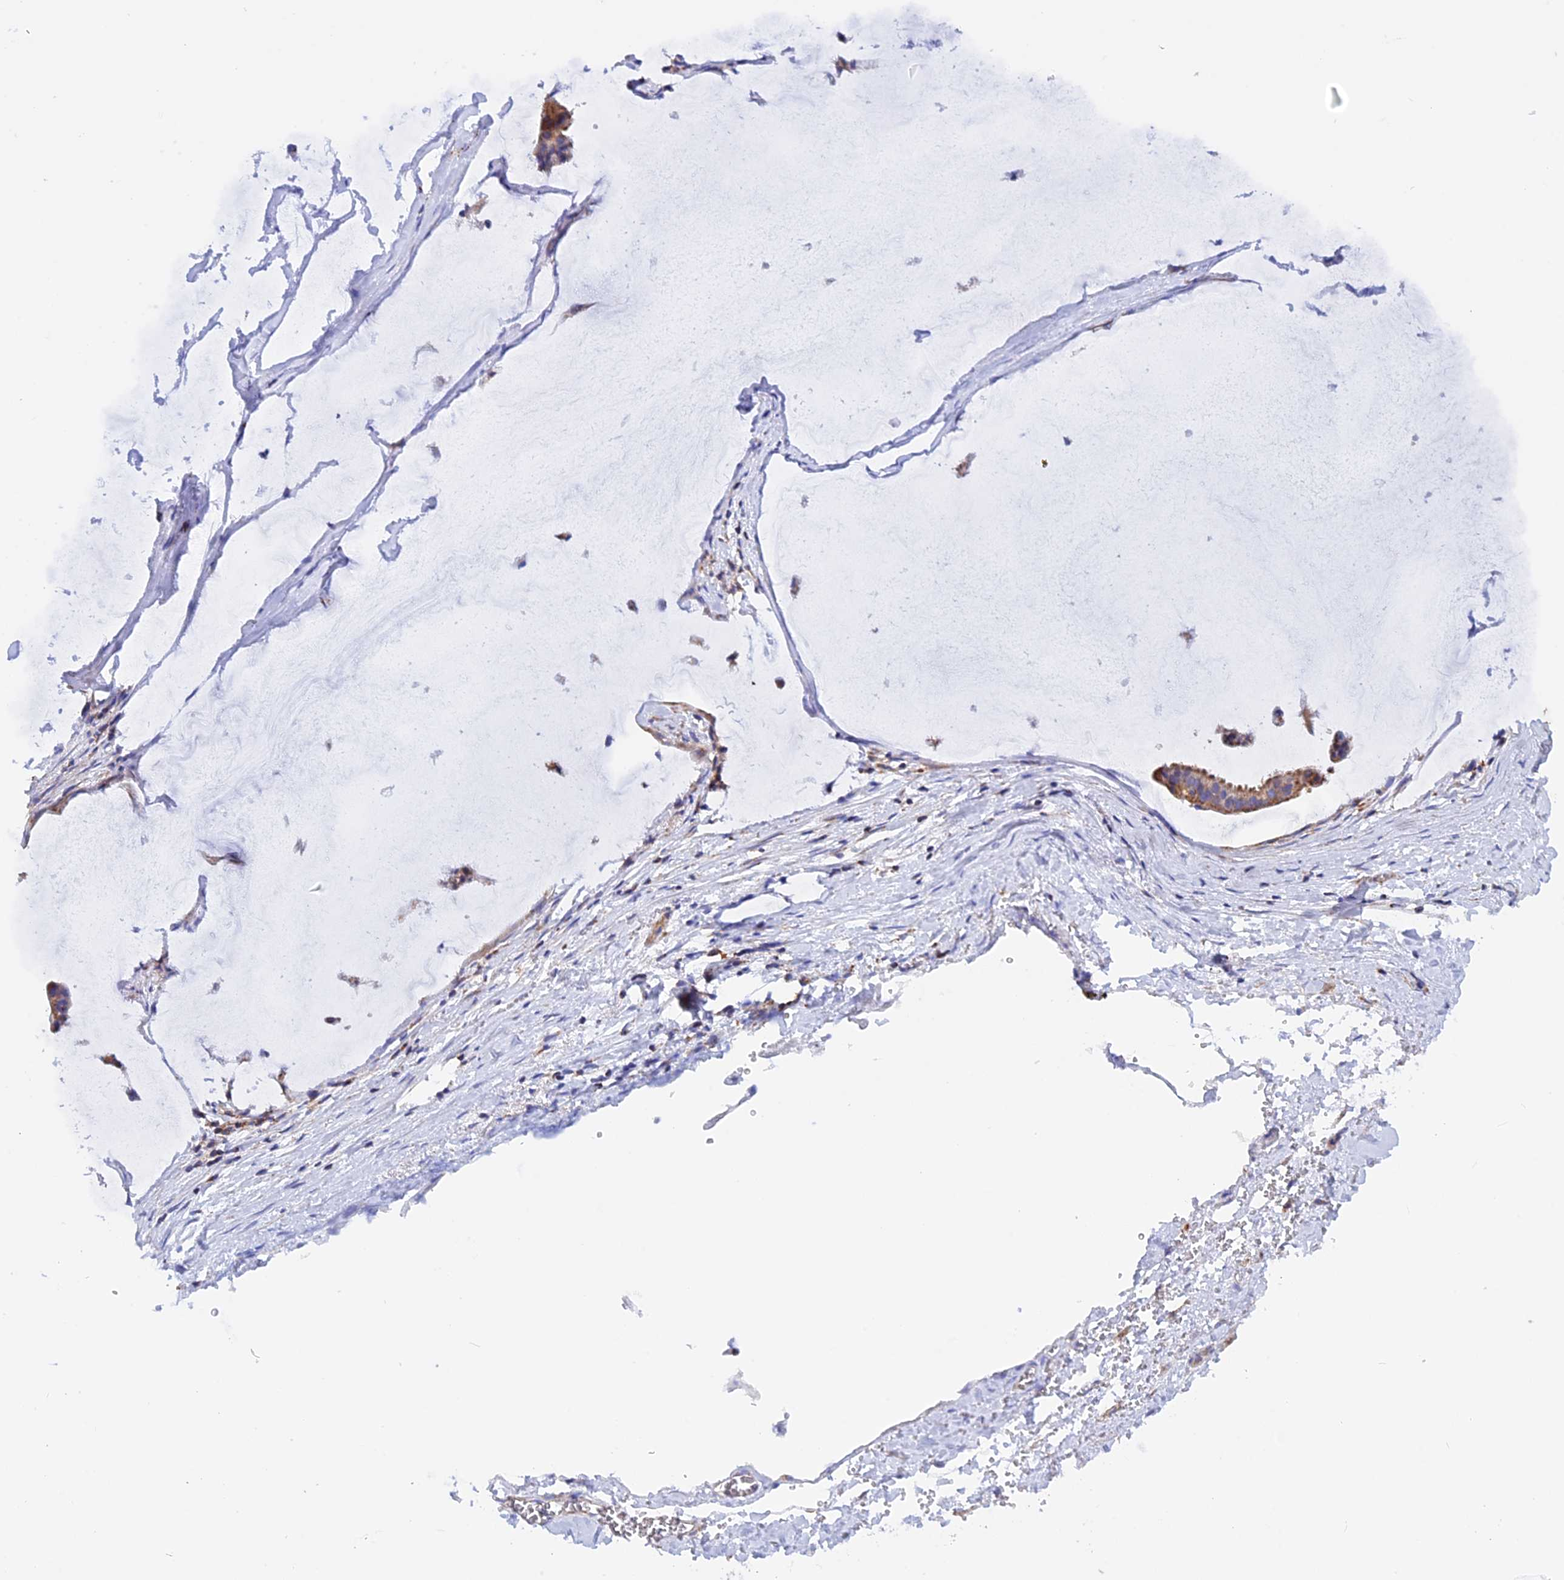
{"staining": {"intensity": "moderate", "quantity": "25%-75%", "location": "cytoplasmic/membranous"}, "tissue": "ovarian cancer", "cell_type": "Tumor cells", "image_type": "cancer", "snomed": [{"axis": "morphology", "description": "Cystadenocarcinoma, mucinous, NOS"}, {"axis": "topography", "description": "Ovary"}], "caption": "Ovarian cancer (mucinous cystadenocarcinoma) stained for a protein reveals moderate cytoplasmic/membranous positivity in tumor cells.", "gene": "GCDH", "patient": {"sex": "female", "age": 73}}